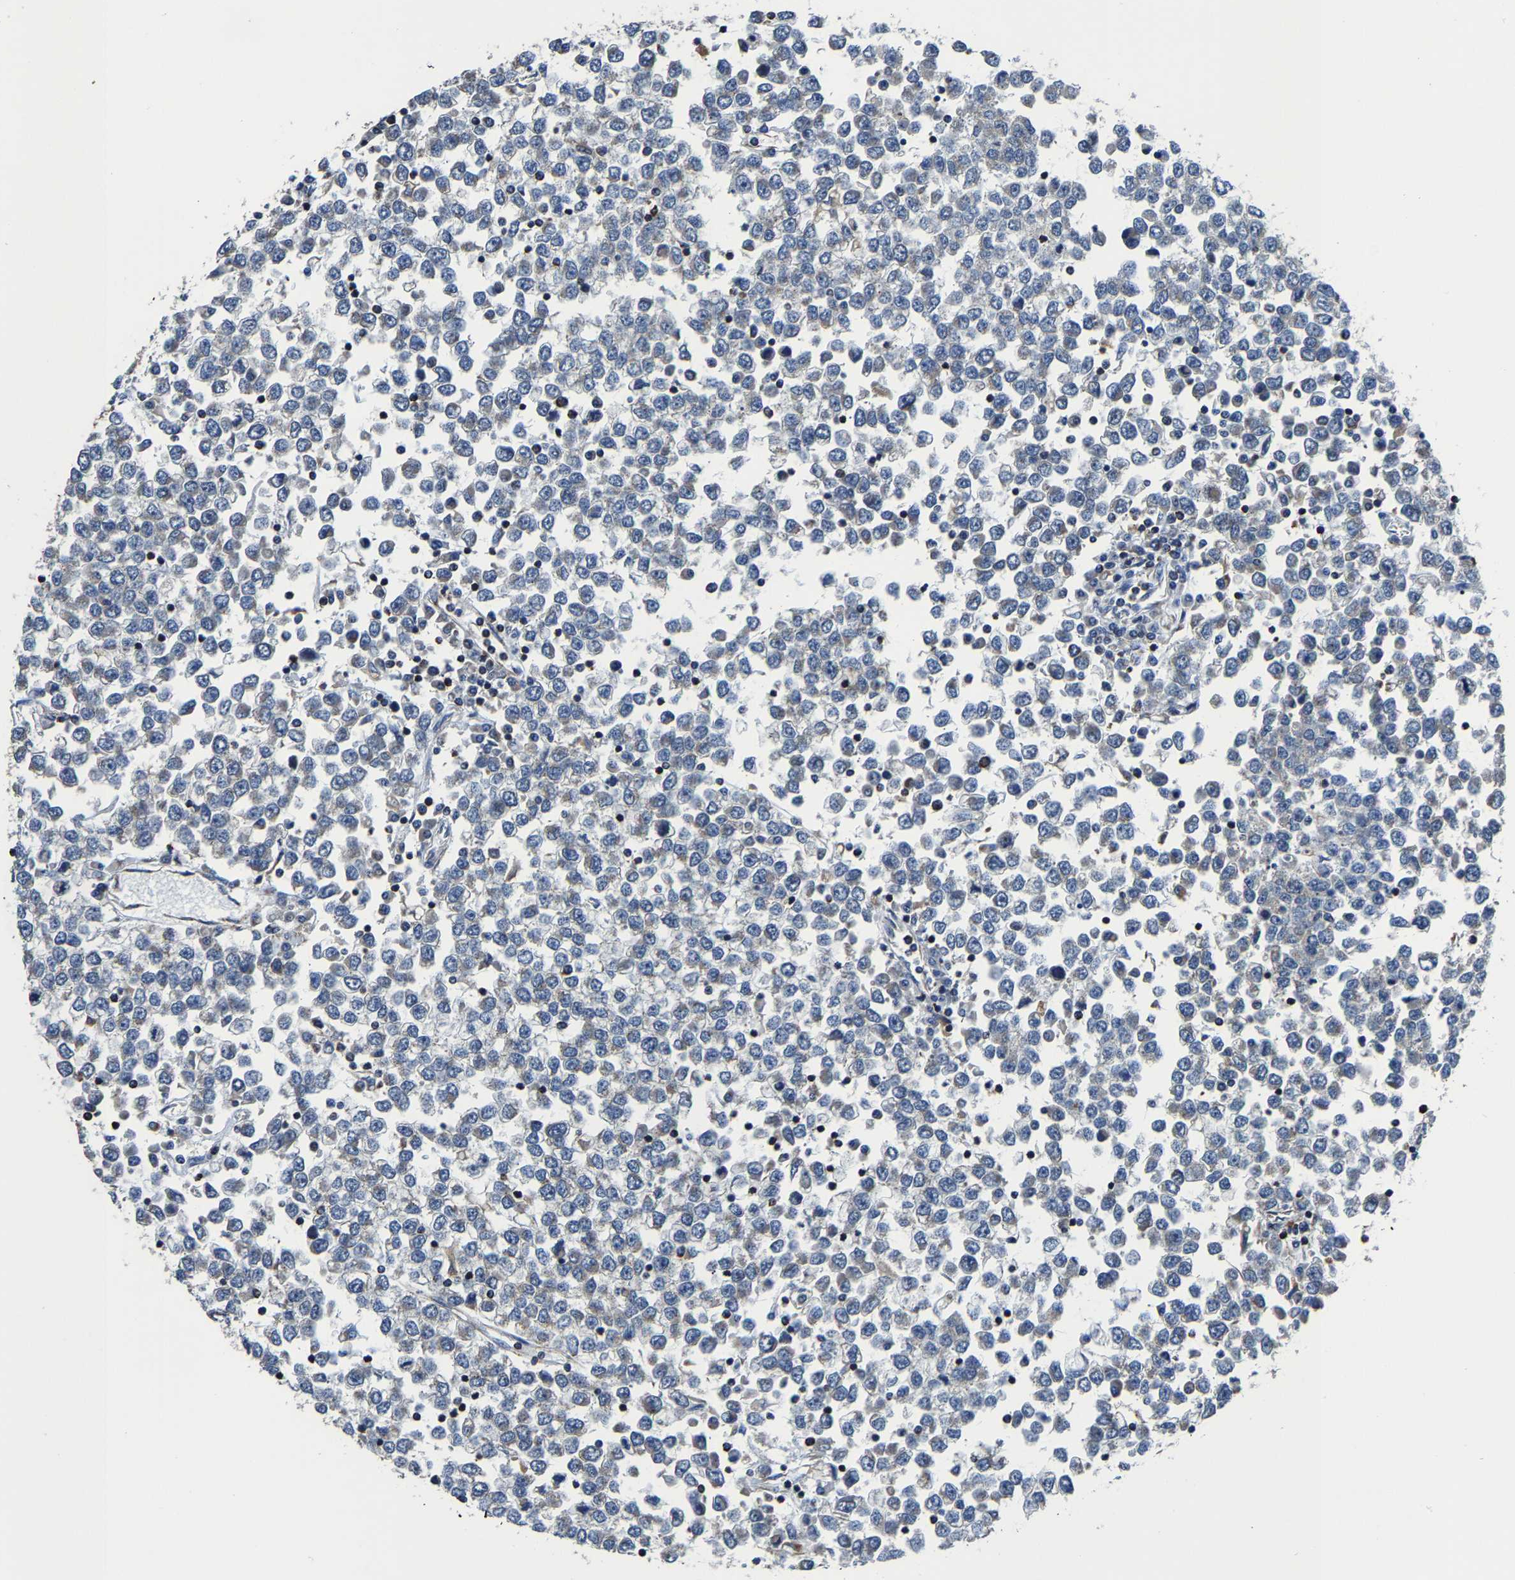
{"staining": {"intensity": "negative", "quantity": "none", "location": "none"}, "tissue": "testis cancer", "cell_type": "Tumor cells", "image_type": "cancer", "snomed": [{"axis": "morphology", "description": "Seminoma, NOS"}, {"axis": "topography", "description": "Testis"}], "caption": "Immunohistochemistry micrograph of human testis cancer stained for a protein (brown), which displays no positivity in tumor cells. (DAB immunohistochemistry, high magnification).", "gene": "AGK", "patient": {"sex": "male", "age": 65}}